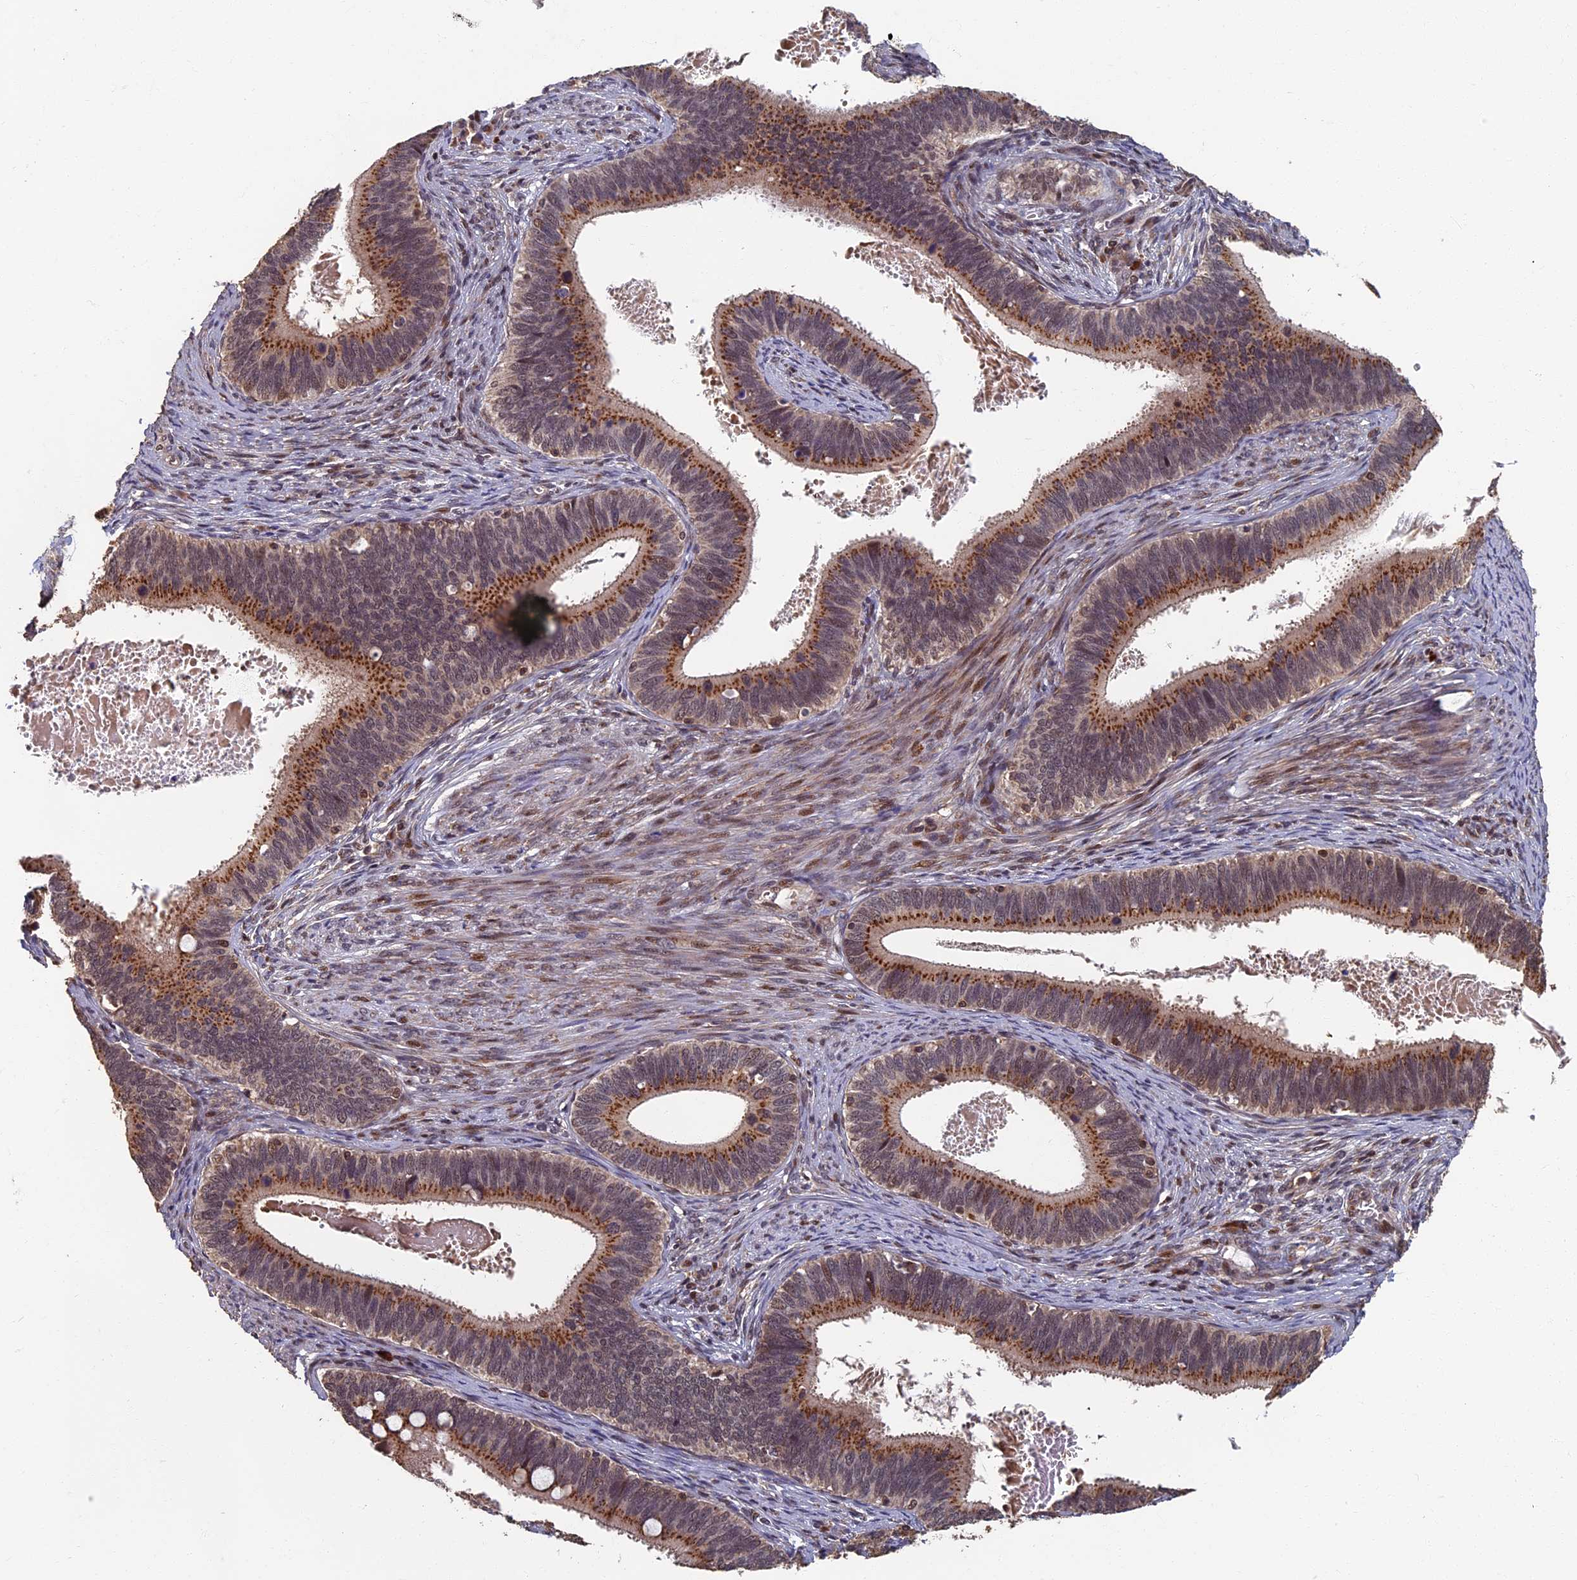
{"staining": {"intensity": "strong", "quantity": ">75%", "location": "cytoplasmic/membranous"}, "tissue": "cervical cancer", "cell_type": "Tumor cells", "image_type": "cancer", "snomed": [{"axis": "morphology", "description": "Adenocarcinoma, NOS"}, {"axis": "topography", "description": "Cervix"}], "caption": "This is a micrograph of IHC staining of cervical cancer, which shows strong staining in the cytoplasmic/membranous of tumor cells.", "gene": "RASGRF1", "patient": {"sex": "female", "age": 42}}